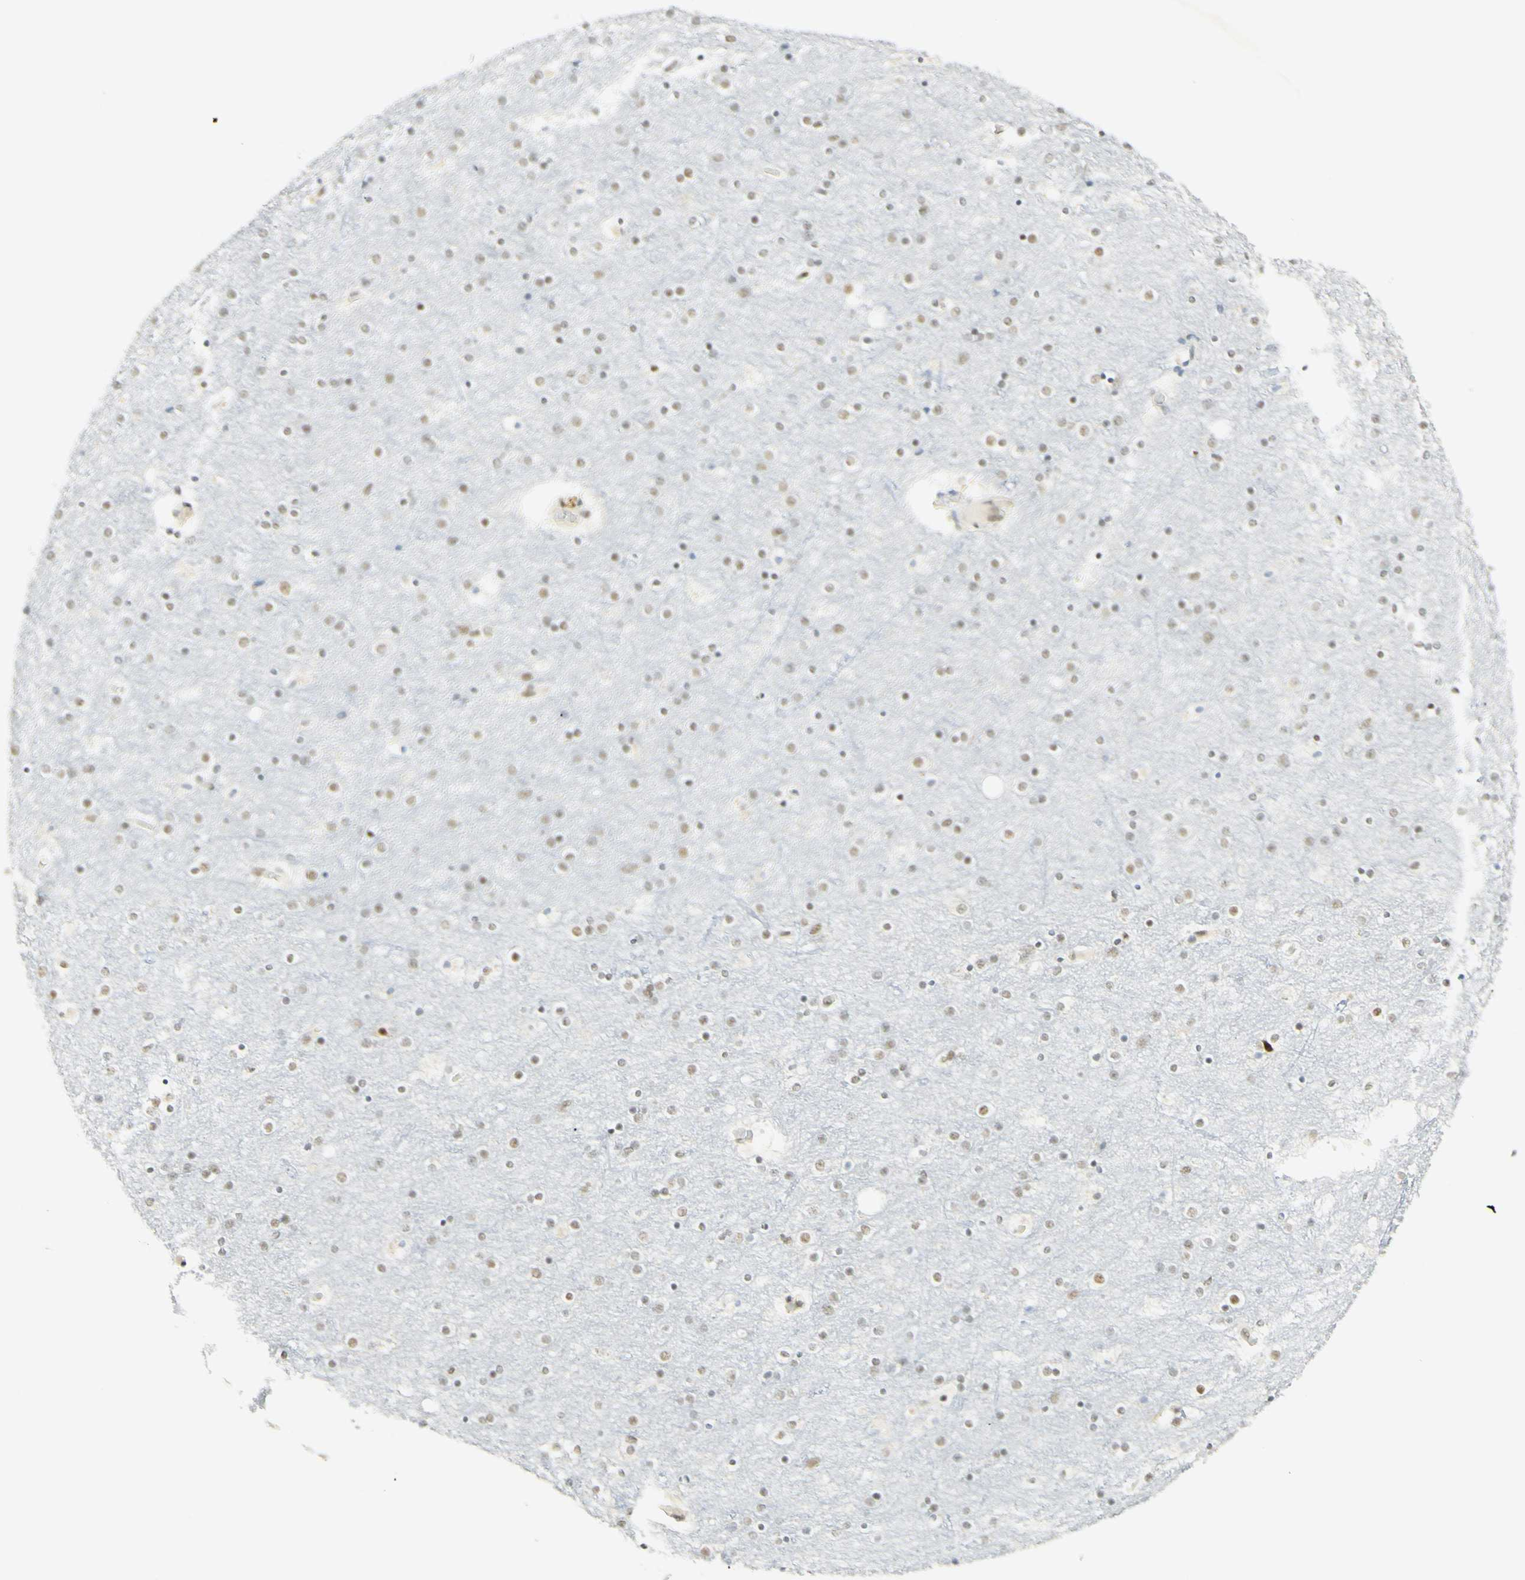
{"staining": {"intensity": "negative", "quantity": "none", "location": "none"}, "tissue": "cerebral cortex", "cell_type": "Endothelial cells", "image_type": "normal", "snomed": [{"axis": "morphology", "description": "Normal tissue, NOS"}, {"axis": "topography", "description": "Cerebral cortex"}], "caption": "This is a image of immunohistochemistry (IHC) staining of unremarkable cerebral cortex, which shows no positivity in endothelial cells.", "gene": "PMS2", "patient": {"sex": "female", "age": 54}}